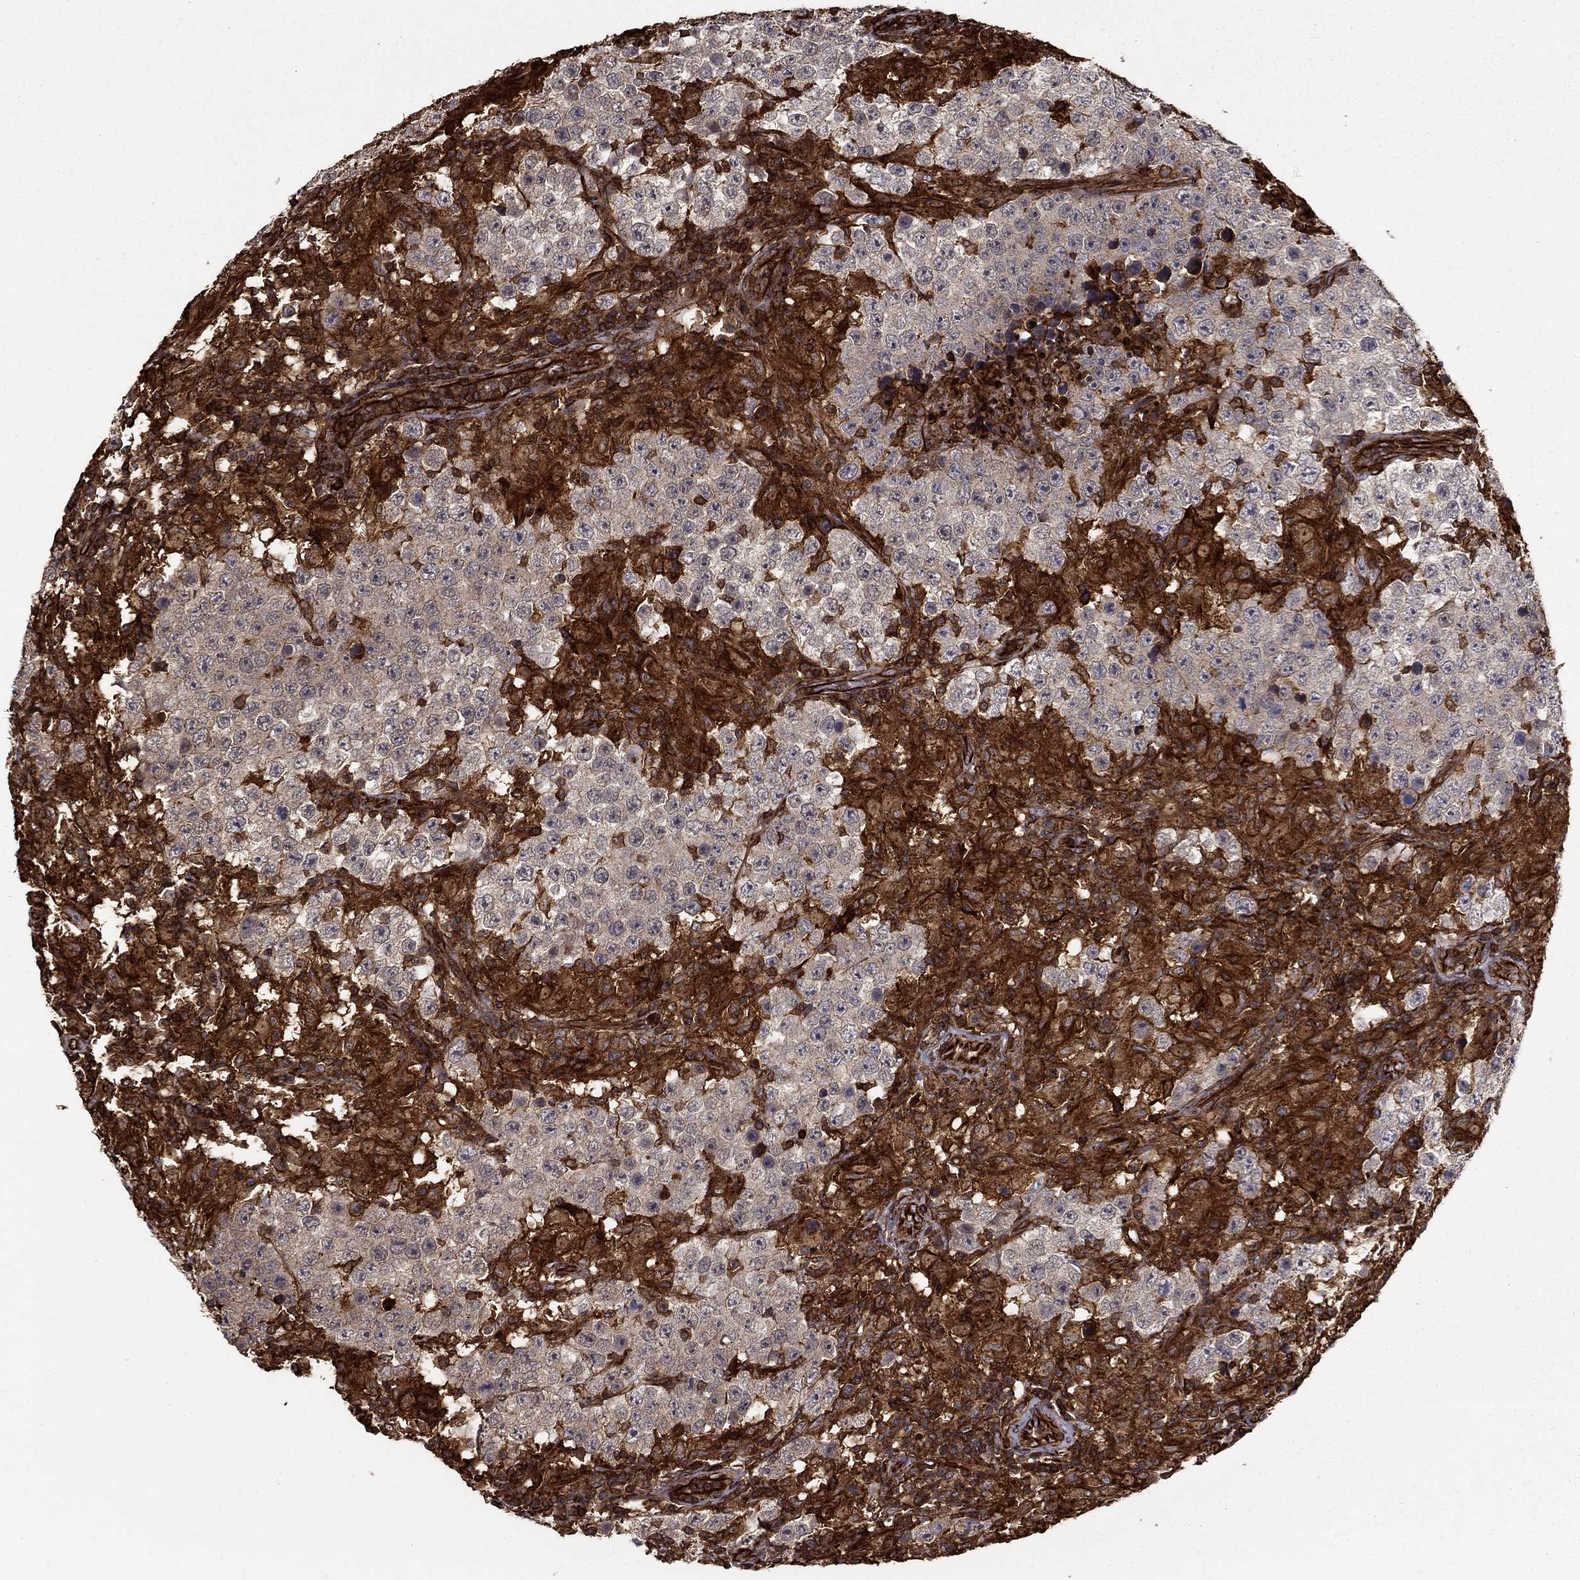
{"staining": {"intensity": "negative", "quantity": "none", "location": "none"}, "tissue": "testis cancer", "cell_type": "Tumor cells", "image_type": "cancer", "snomed": [{"axis": "morphology", "description": "Seminoma, NOS"}, {"axis": "morphology", "description": "Carcinoma, Embryonal, NOS"}, {"axis": "topography", "description": "Testis"}], "caption": "This is a image of IHC staining of testis cancer, which shows no expression in tumor cells. (DAB (3,3'-diaminobenzidine) immunohistochemistry with hematoxylin counter stain).", "gene": "ADM", "patient": {"sex": "male", "age": 41}}